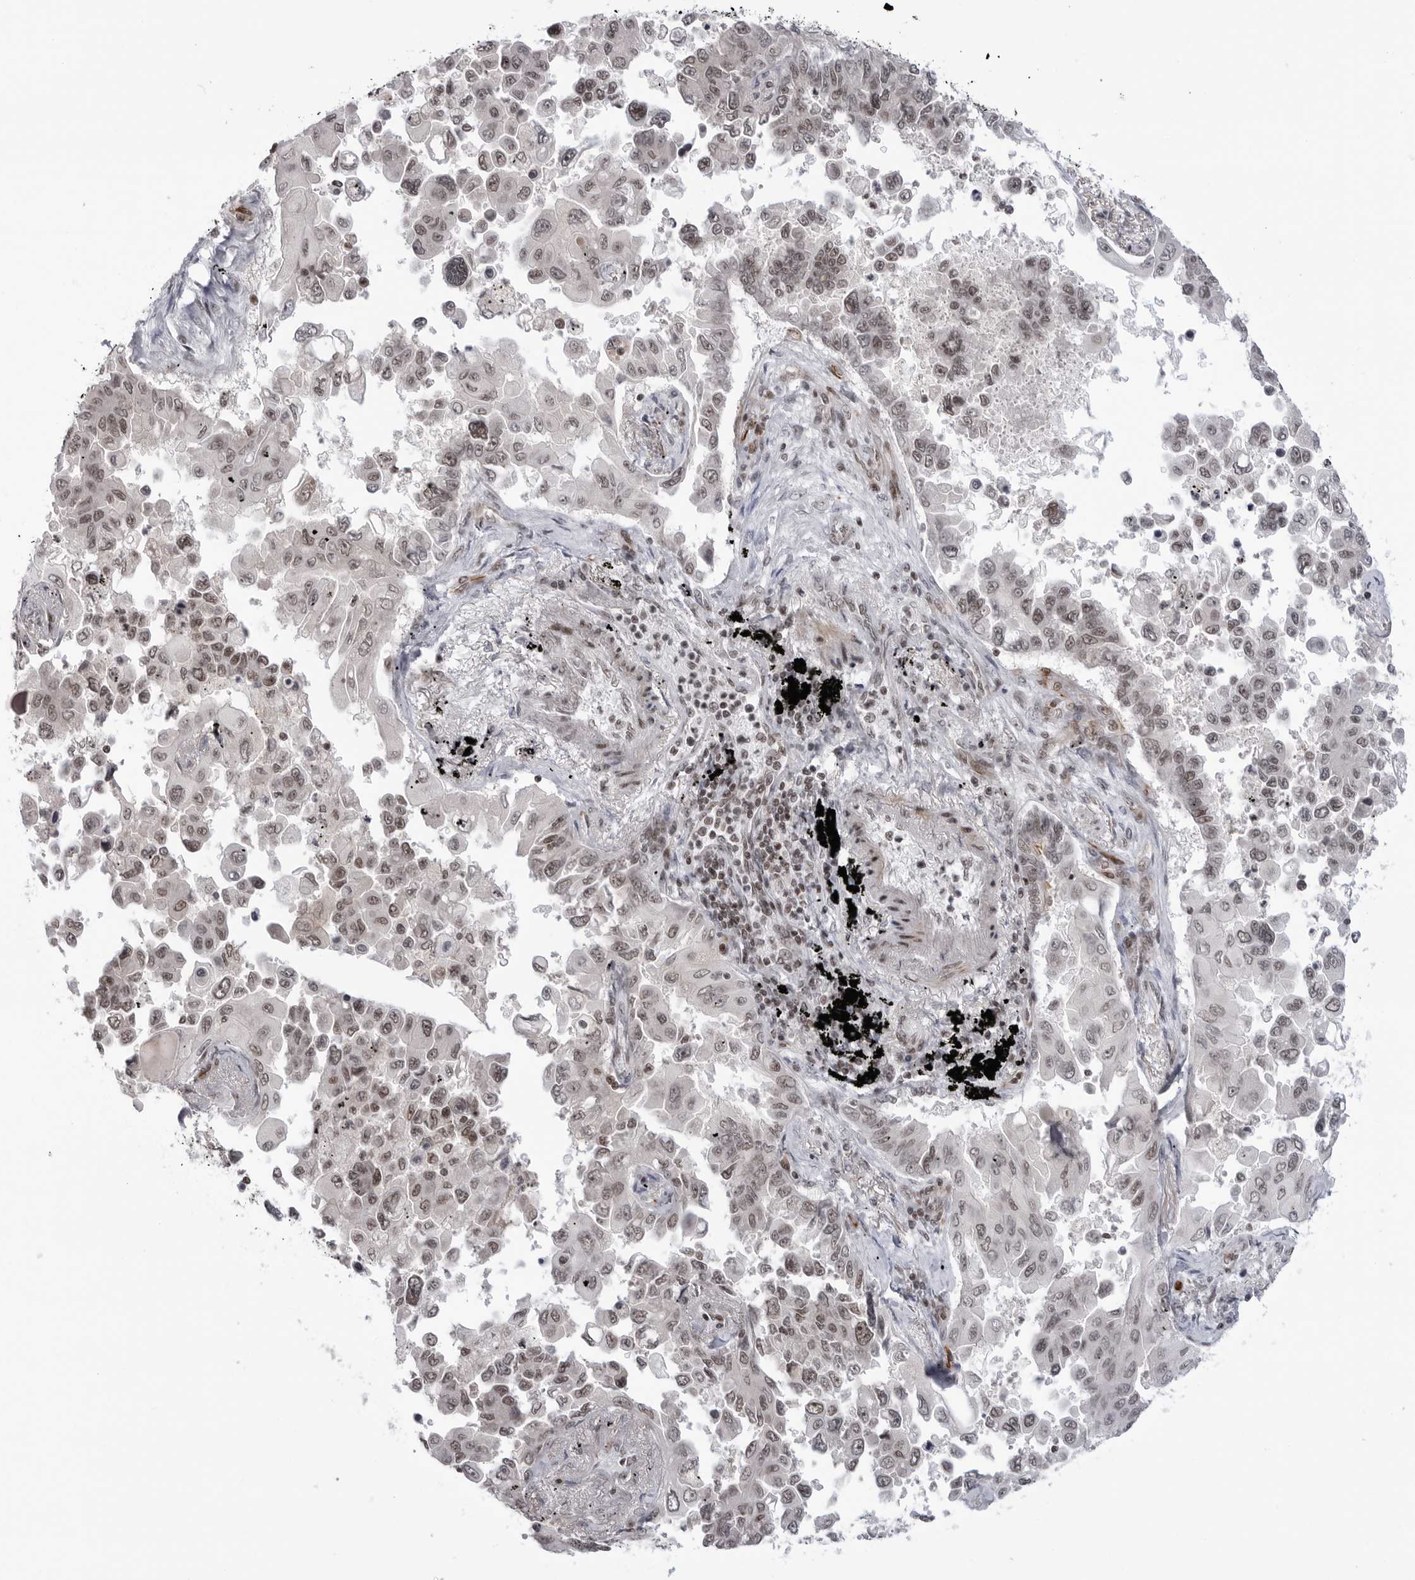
{"staining": {"intensity": "weak", "quantity": ">75%", "location": "nuclear"}, "tissue": "lung cancer", "cell_type": "Tumor cells", "image_type": "cancer", "snomed": [{"axis": "morphology", "description": "Adenocarcinoma, NOS"}, {"axis": "topography", "description": "Lung"}], "caption": "DAB (3,3'-diaminobenzidine) immunohistochemical staining of lung adenocarcinoma reveals weak nuclear protein expression in approximately >75% of tumor cells. (DAB IHC, brown staining for protein, blue staining for nuclei).", "gene": "TRIM66", "patient": {"sex": "female", "age": 67}}